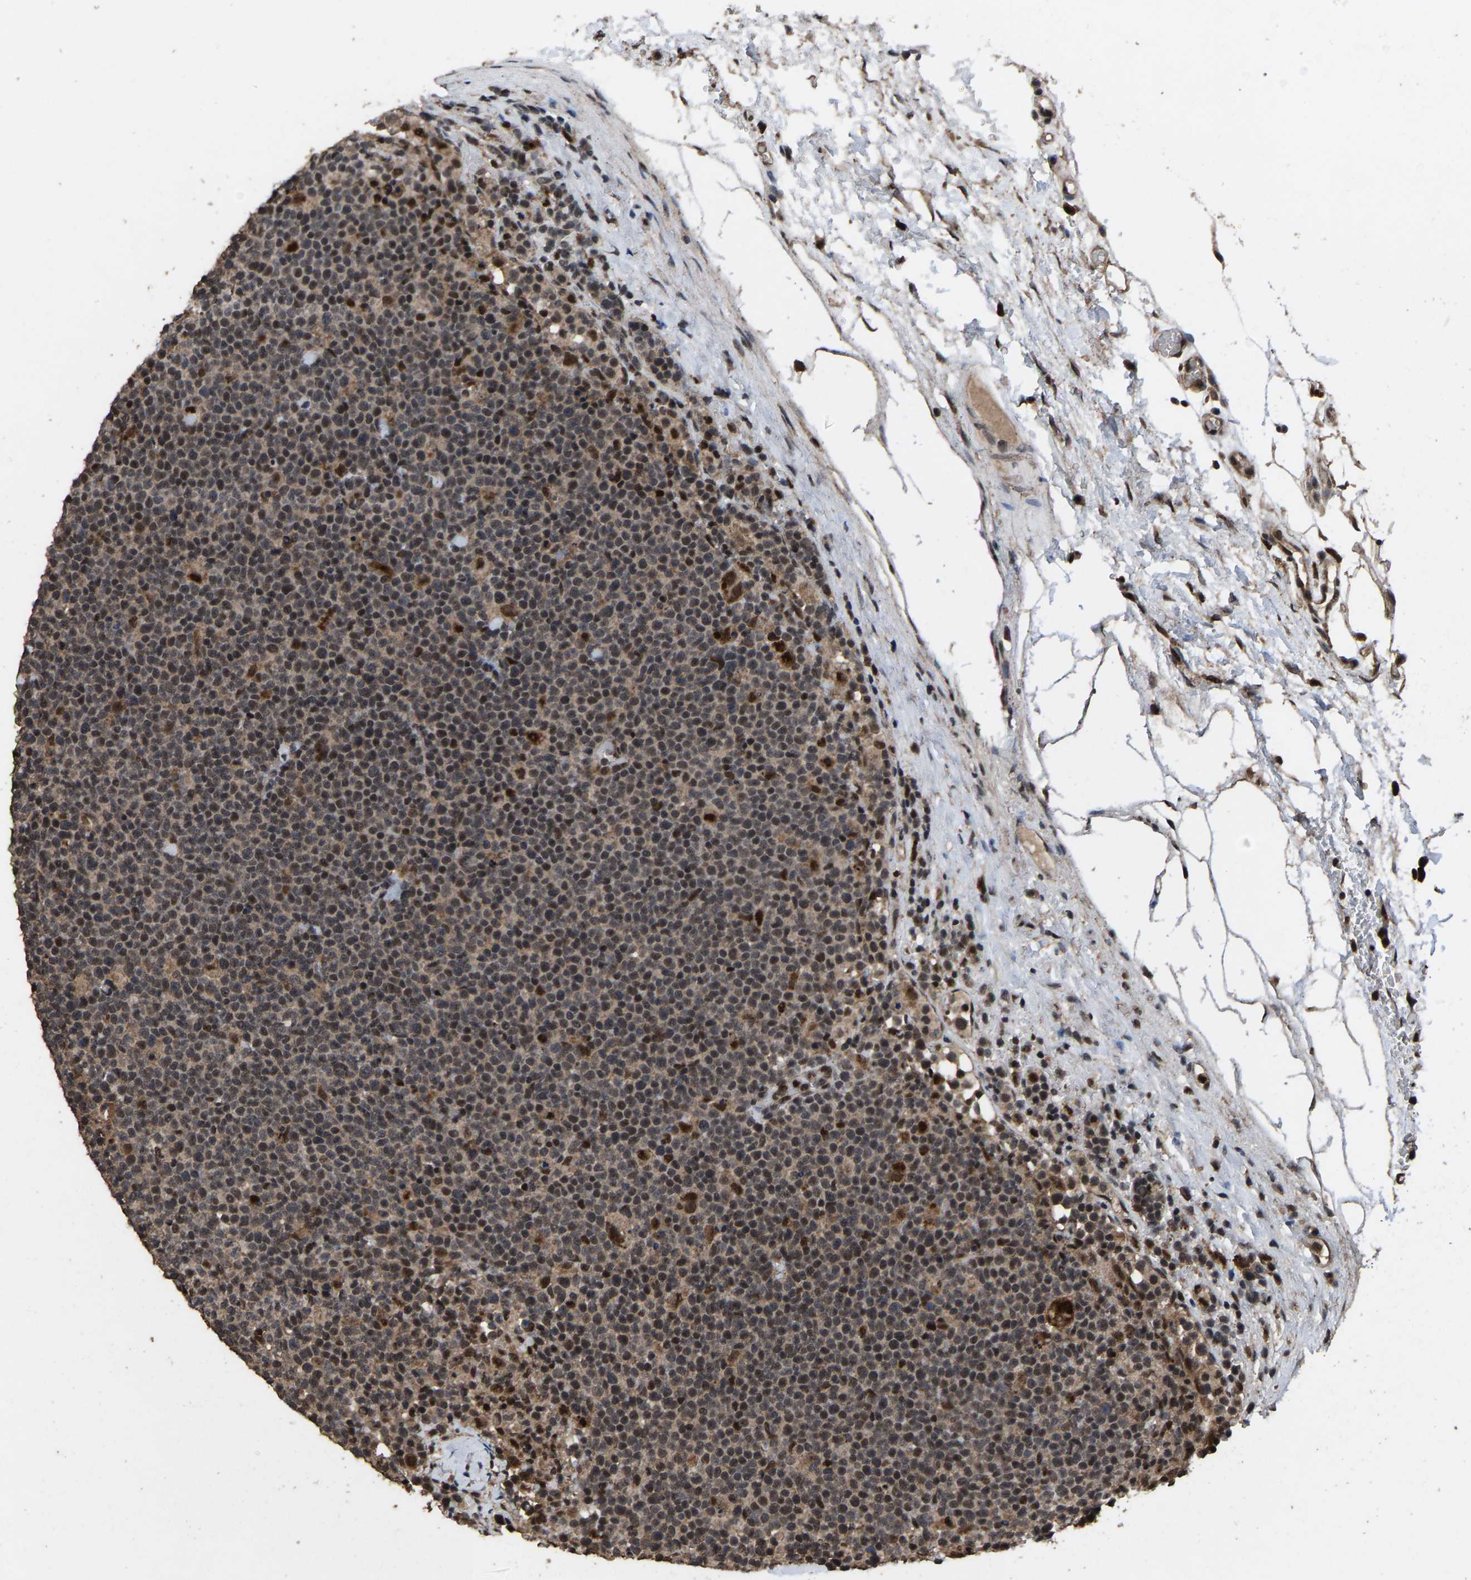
{"staining": {"intensity": "moderate", "quantity": "25%-75%", "location": "nuclear"}, "tissue": "lymphoma", "cell_type": "Tumor cells", "image_type": "cancer", "snomed": [{"axis": "morphology", "description": "Malignant lymphoma, non-Hodgkin's type, High grade"}, {"axis": "topography", "description": "Lymph node"}], "caption": "Immunohistochemistry (IHC) micrograph of lymphoma stained for a protein (brown), which demonstrates medium levels of moderate nuclear staining in about 25%-75% of tumor cells.", "gene": "HAUS6", "patient": {"sex": "male", "age": 61}}